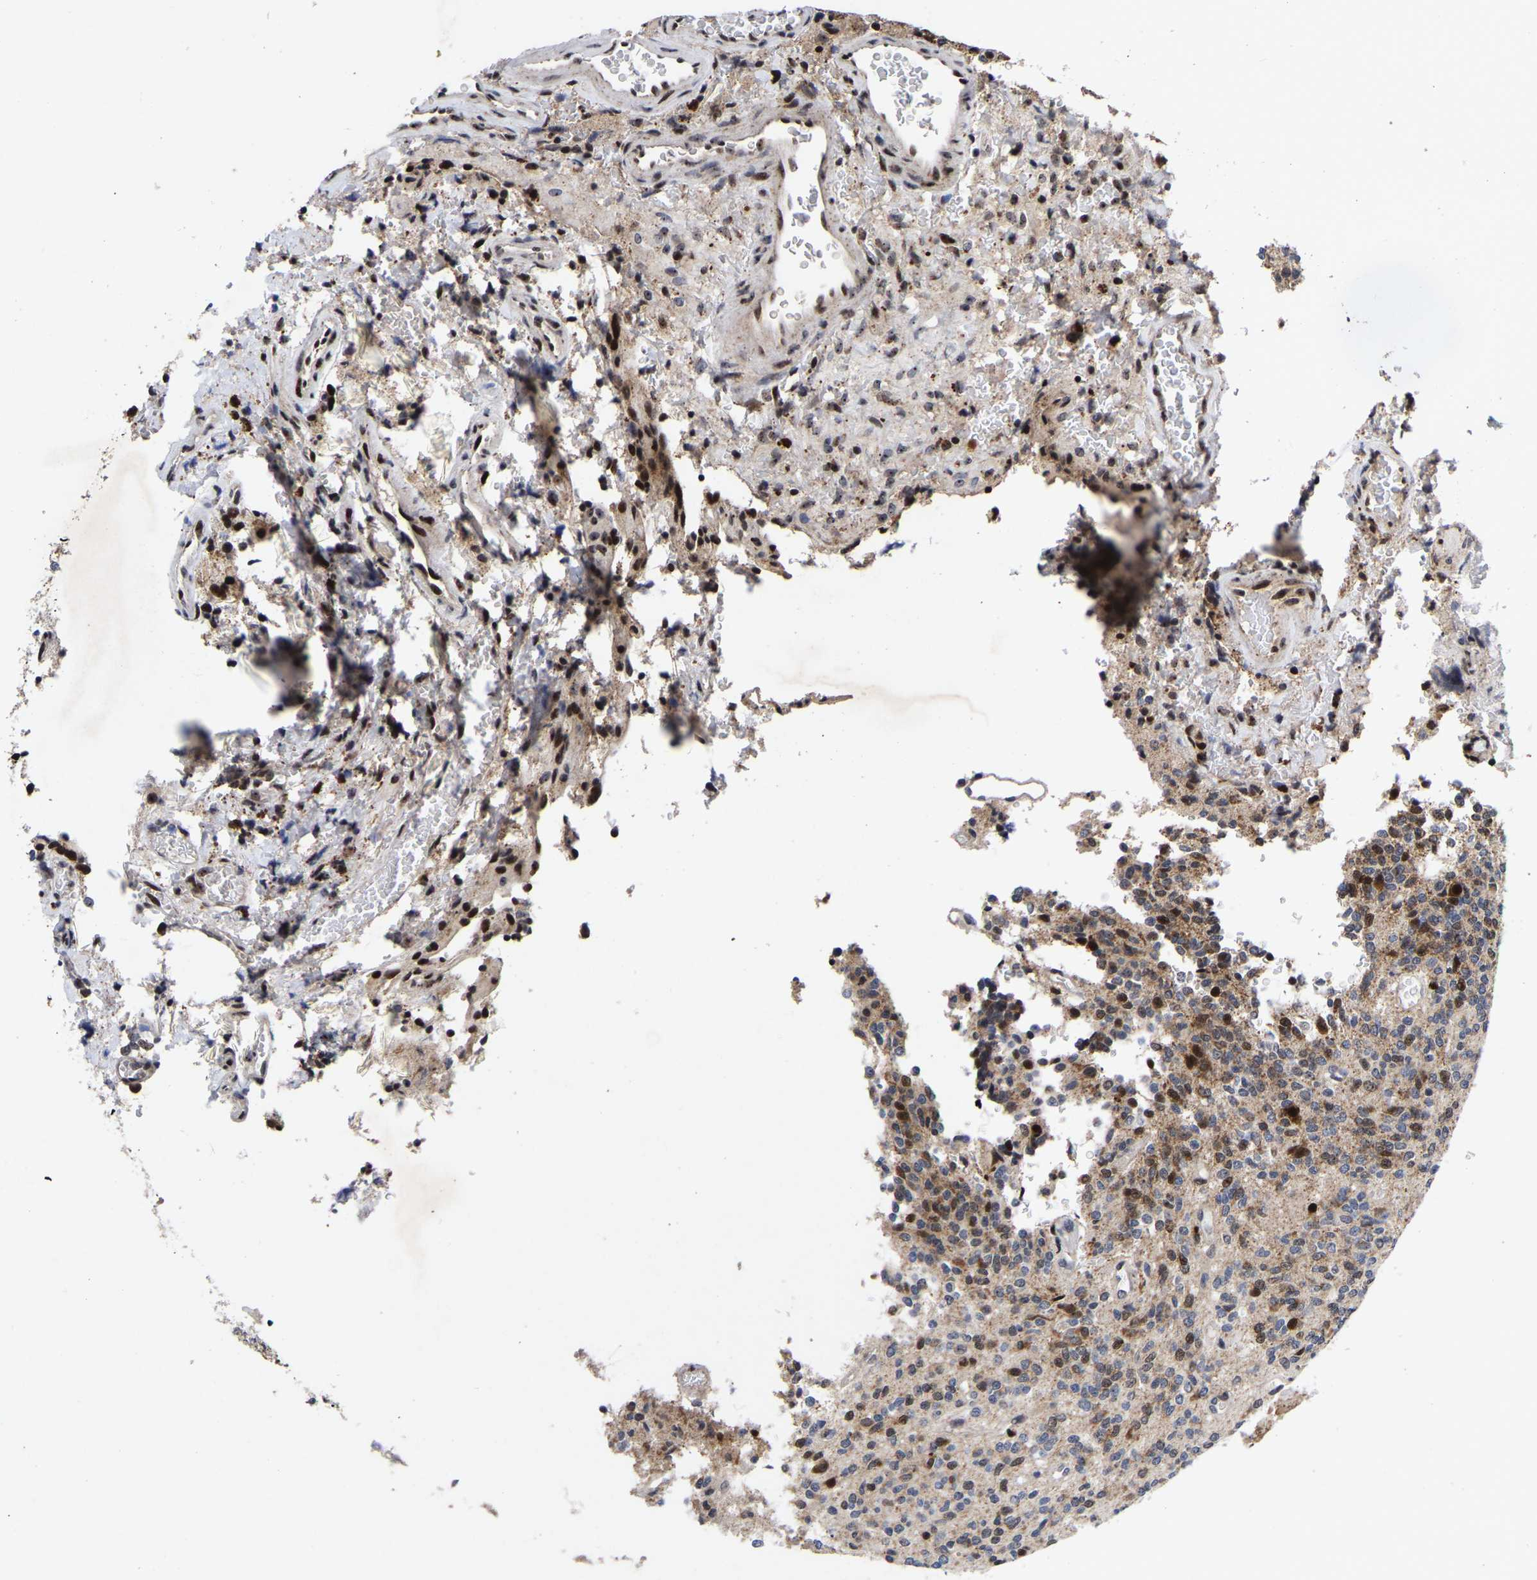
{"staining": {"intensity": "moderate", "quantity": "25%-75%", "location": "cytoplasmic/membranous"}, "tissue": "glioma", "cell_type": "Tumor cells", "image_type": "cancer", "snomed": [{"axis": "morphology", "description": "Glioma, malignant, High grade"}, {"axis": "topography", "description": "Brain"}], "caption": "The micrograph demonstrates staining of malignant glioma (high-grade), revealing moderate cytoplasmic/membranous protein staining (brown color) within tumor cells. (DAB (3,3'-diaminobenzidine) IHC with brightfield microscopy, high magnification).", "gene": "JUNB", "patient": {"sex": "male", "age": 34}}